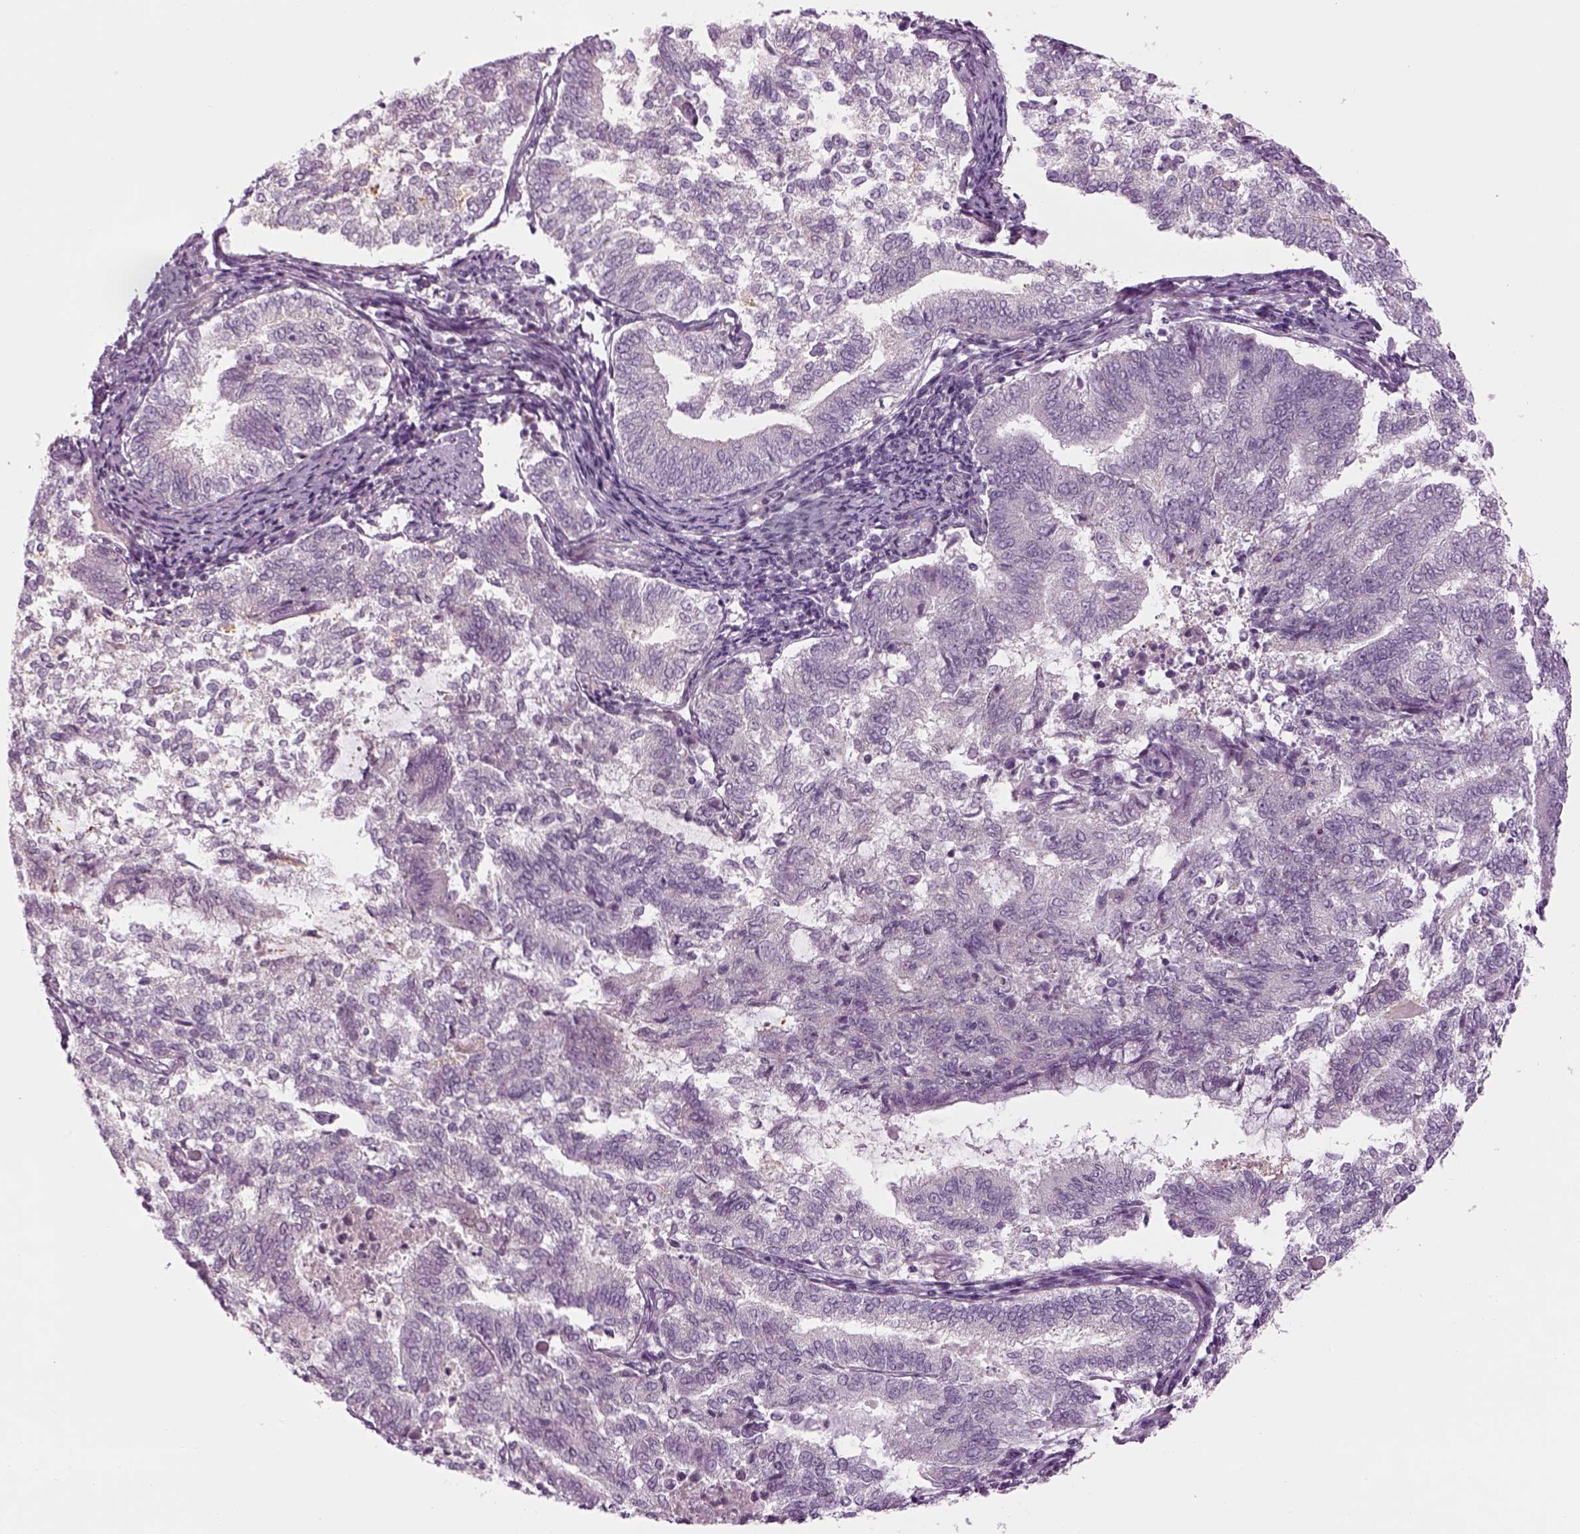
{"staining": {"intensity": "negative", "quantity": "none", "location": "none"}, "tissue": "endometrial cancer", "cell_type": "Tumor cells", "image_type": "cancer", "snomed": [{"axis": "morphology", "description": "Adenocarcinoma, NOS"}, {"axis": "topography", "description": "Endometrium"}], "caption": "The histopathology image displays no significant staining in tumor cells of endometrial adenocarcinoma.", "gene": "LRRIQ3", "patient": {"sex": "female", "age": 65}}